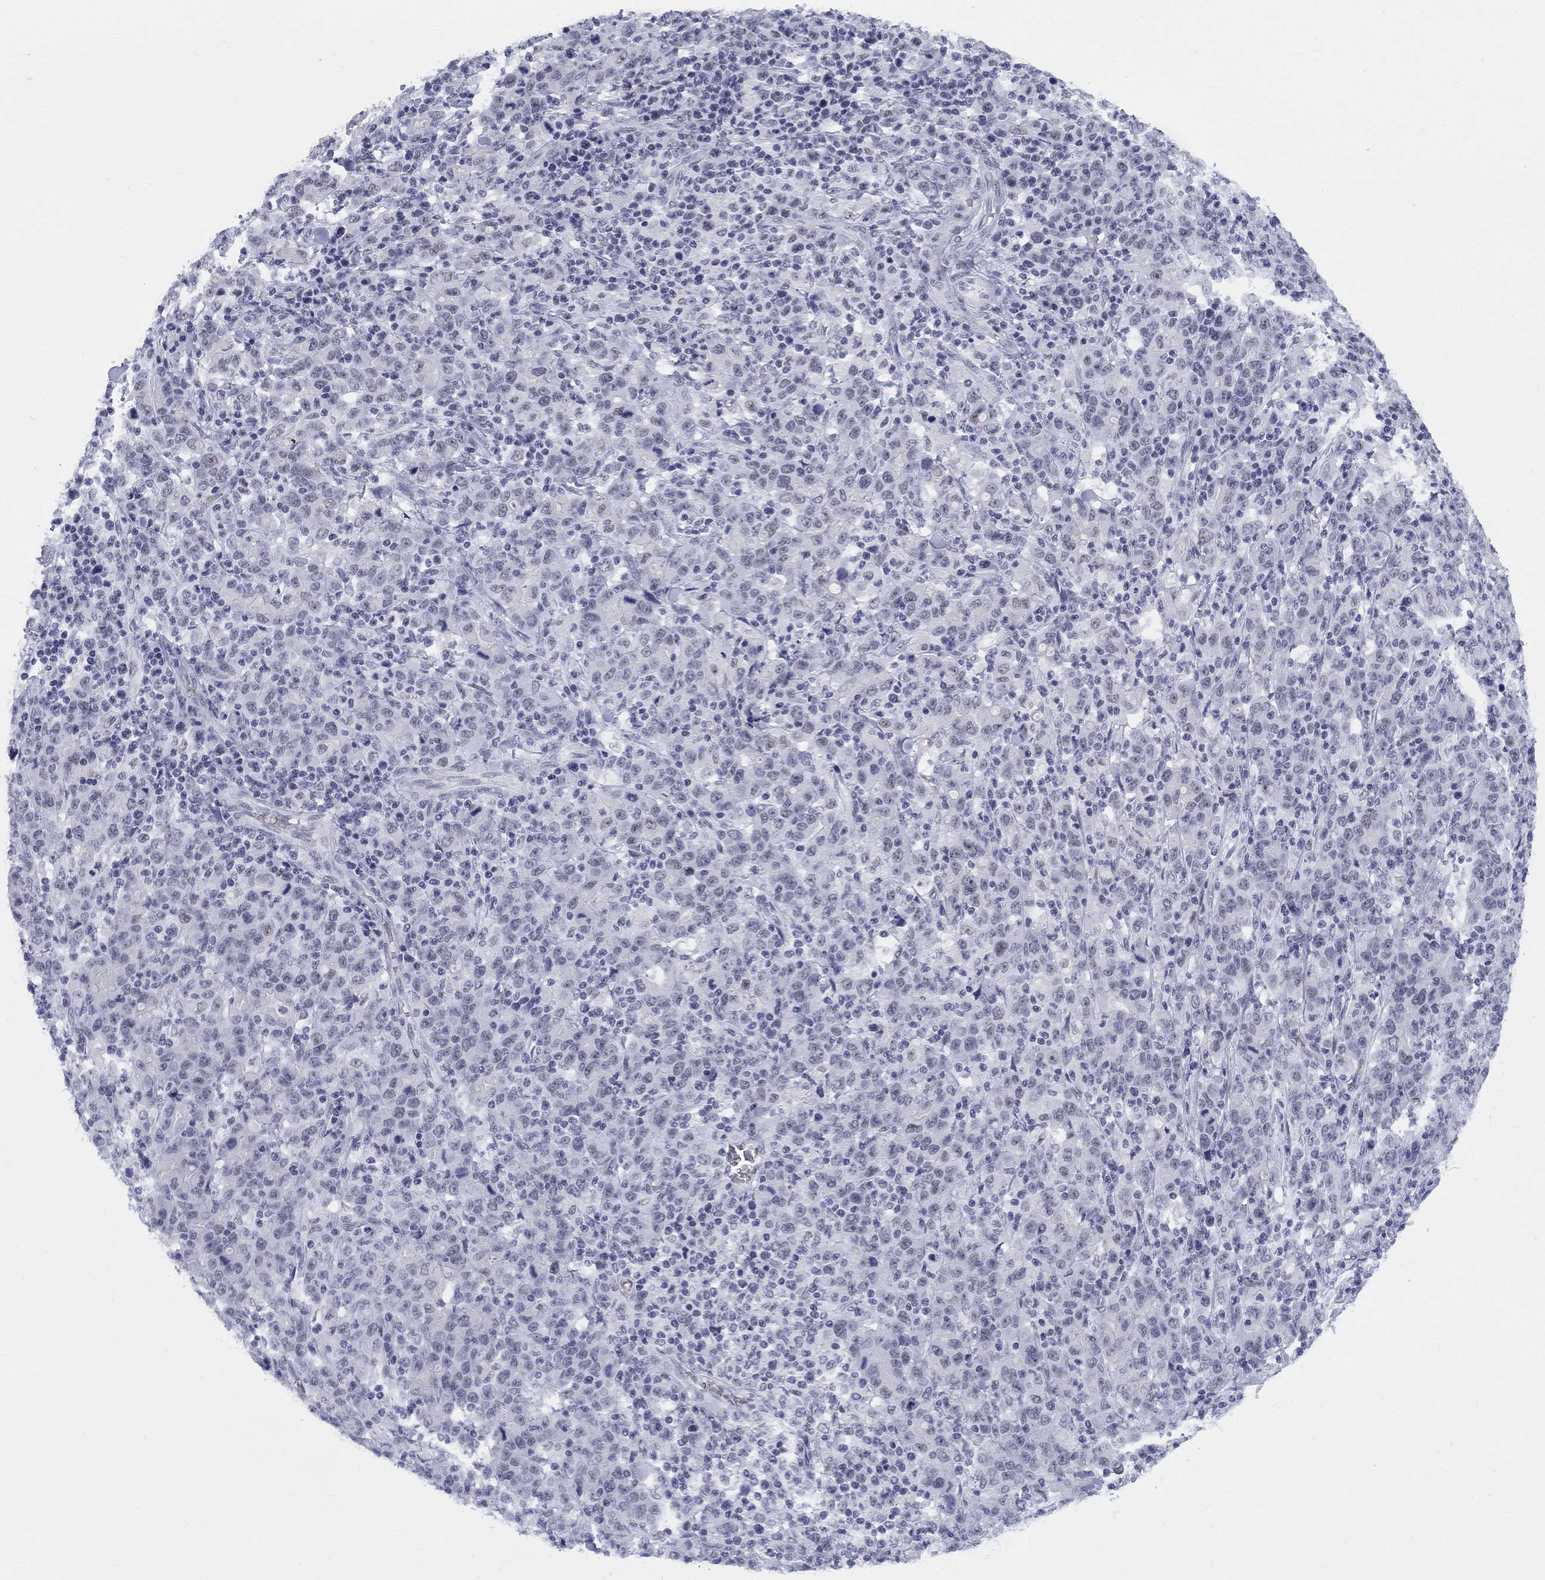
{"staining": {"intensity": "negative", "quantity": "none", "location": "none"}, "tissue": "stomach cancer", "cell_type": "Tumor cells", "image_type": "cancer", "snomed": [{"axis": "morphology", "description": "Adenocarcinoma, NOS"}, {"axis": "topography", "description": "Stomach, upper"}], "caption": "IHC image of neoplastic tissue: stomach cancer (adenocarcinoma) stained with DAB shows no significant protein positivity in tumor cells.", "gene": "DMTN", "patient": {"sex": "male", "age": 69}}